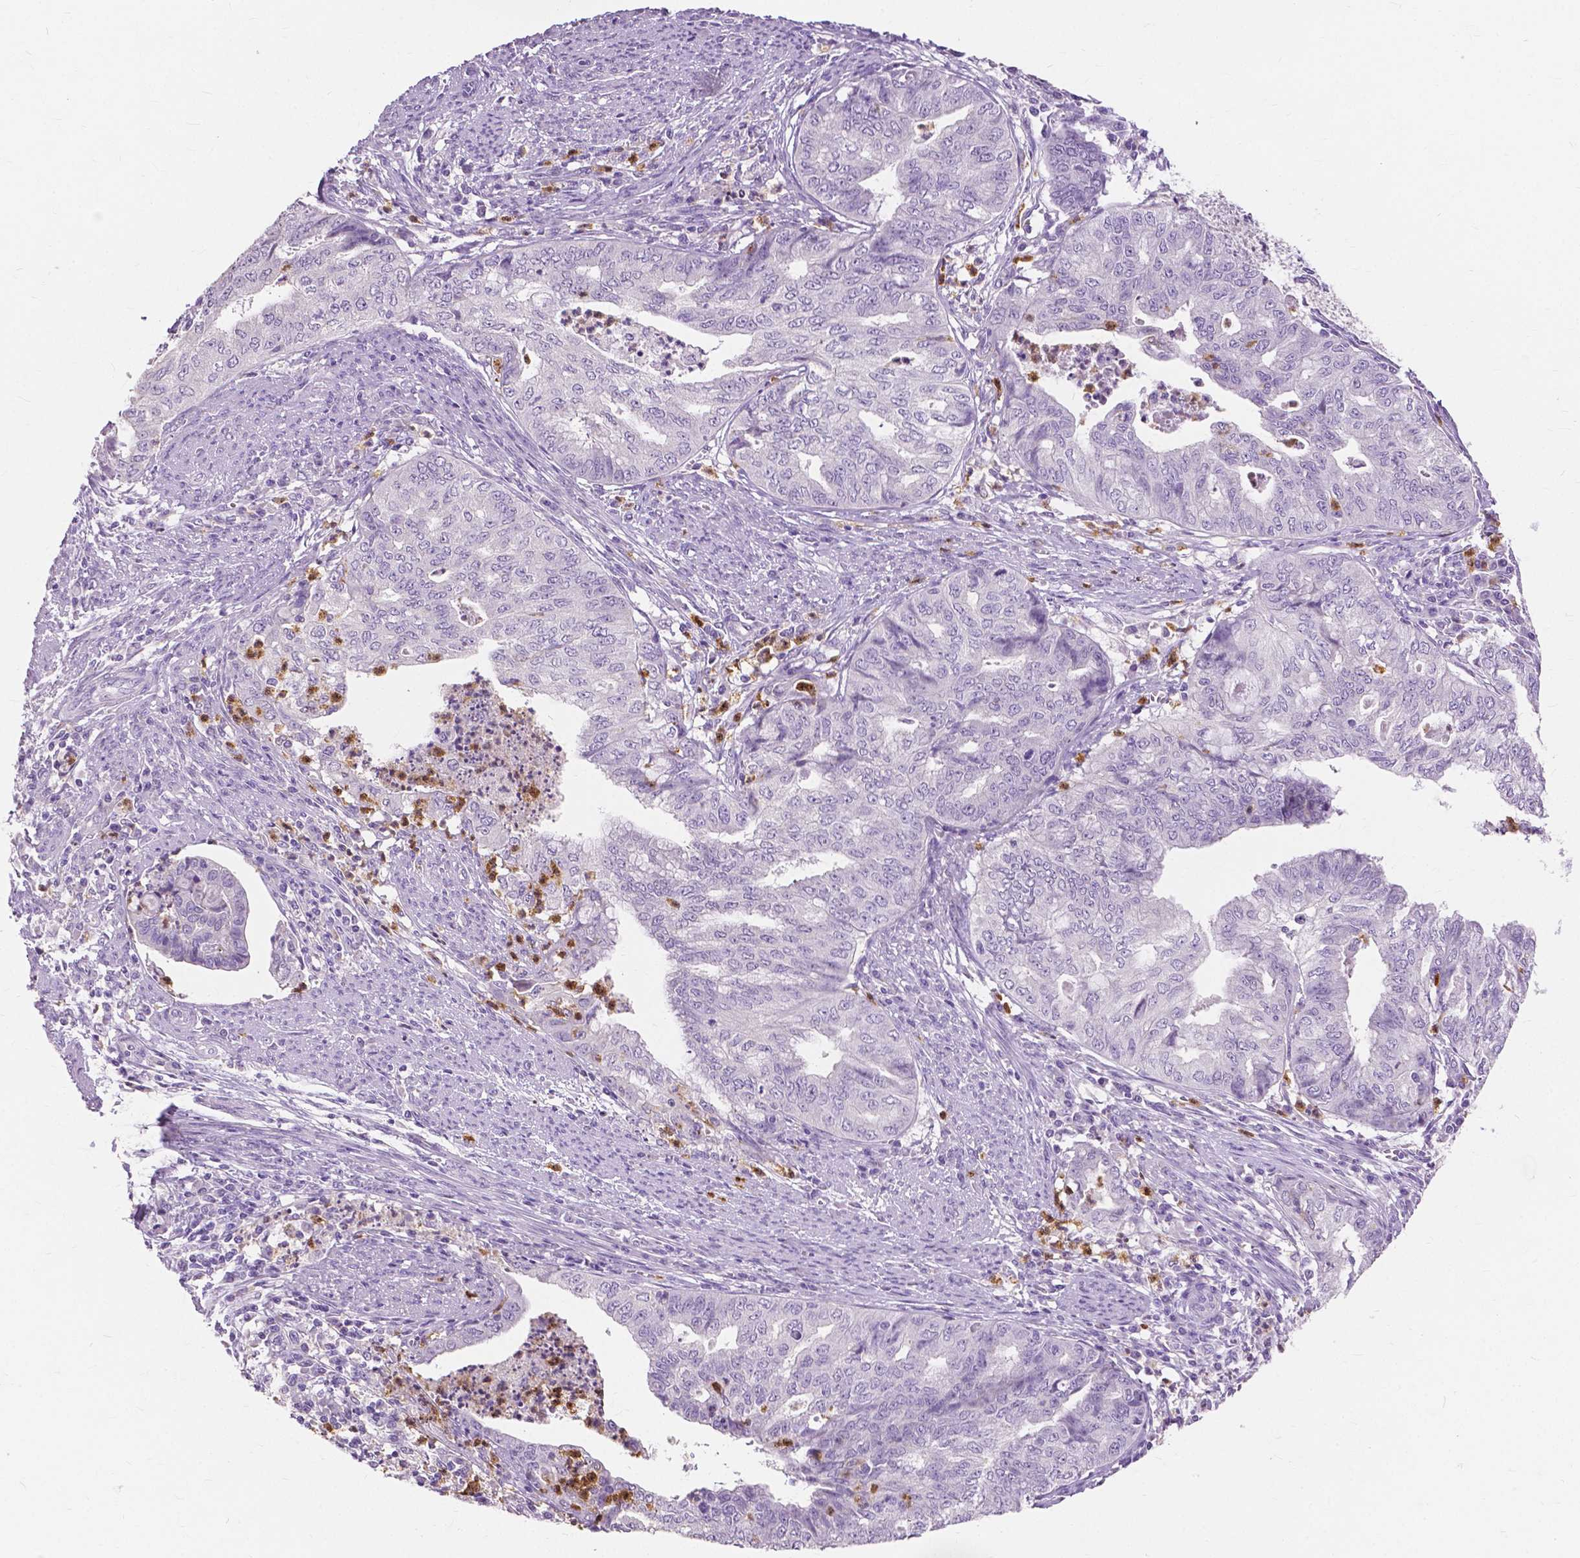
{"staining": {"intensity": "negative", "quantity": "none", "location": "none"}, "tissue": "endometrial cancer", "cell_type": "Tumor cells", "image_type": "cancer", "snomed": [{"axis": "morphology", "description": "Adenocarcinoma, NOS"}, {"axis": "topography", "description": "Endometrium"}], "caption": "IHC photomicrograph of endometrial cancer stained for a protein (brown), which shows no expression in tumor cells. (DAB (3,3'-diaminobenzidine) immunohistochemistry (IHC) with hematoxylin counter stain).", "gene": "CXCR2", "patient": {"sex": "female", "age": 79}}